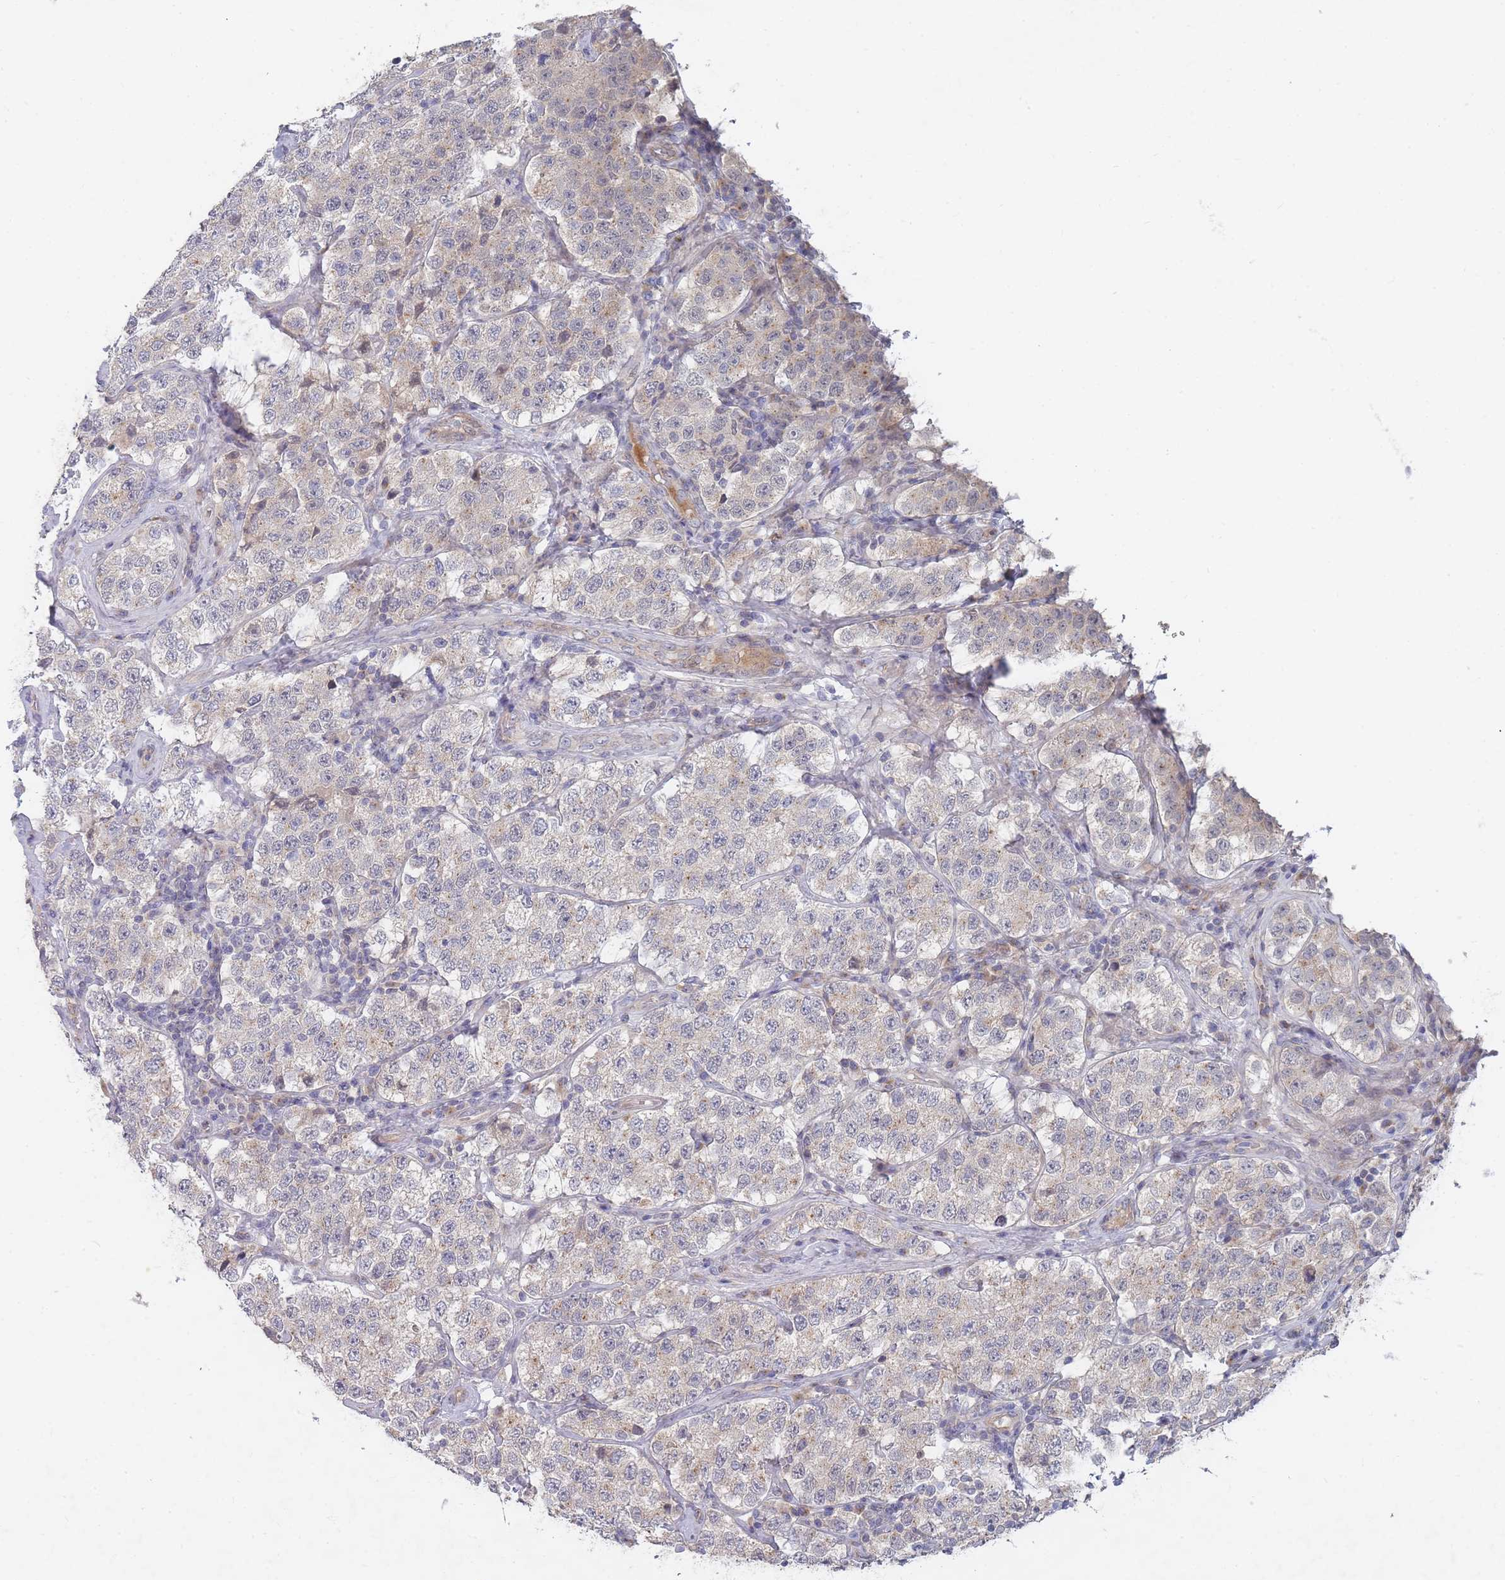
{"staining": {"intensity": "negative", "quantity": "none", "location": "none"}, "tissue": "testis cancer", "cell_type": "Tumor cells", "image_type": "cancer", "snomed": [{"axis": "morphology", "description": "Seminoma, NOS"}, {"axis": "topography", "description": "Testis"}], "caption": "Immunohistochemistry (IHC) micrograph of neoplastic tissue: human seminoma (testis) stained with DAB (3,3'-diaminobenzidine) exhibits no significant protein staining in tumor cells.", "gene": "SLC35F5", "patient": {"sex": "male", "age": 34}}